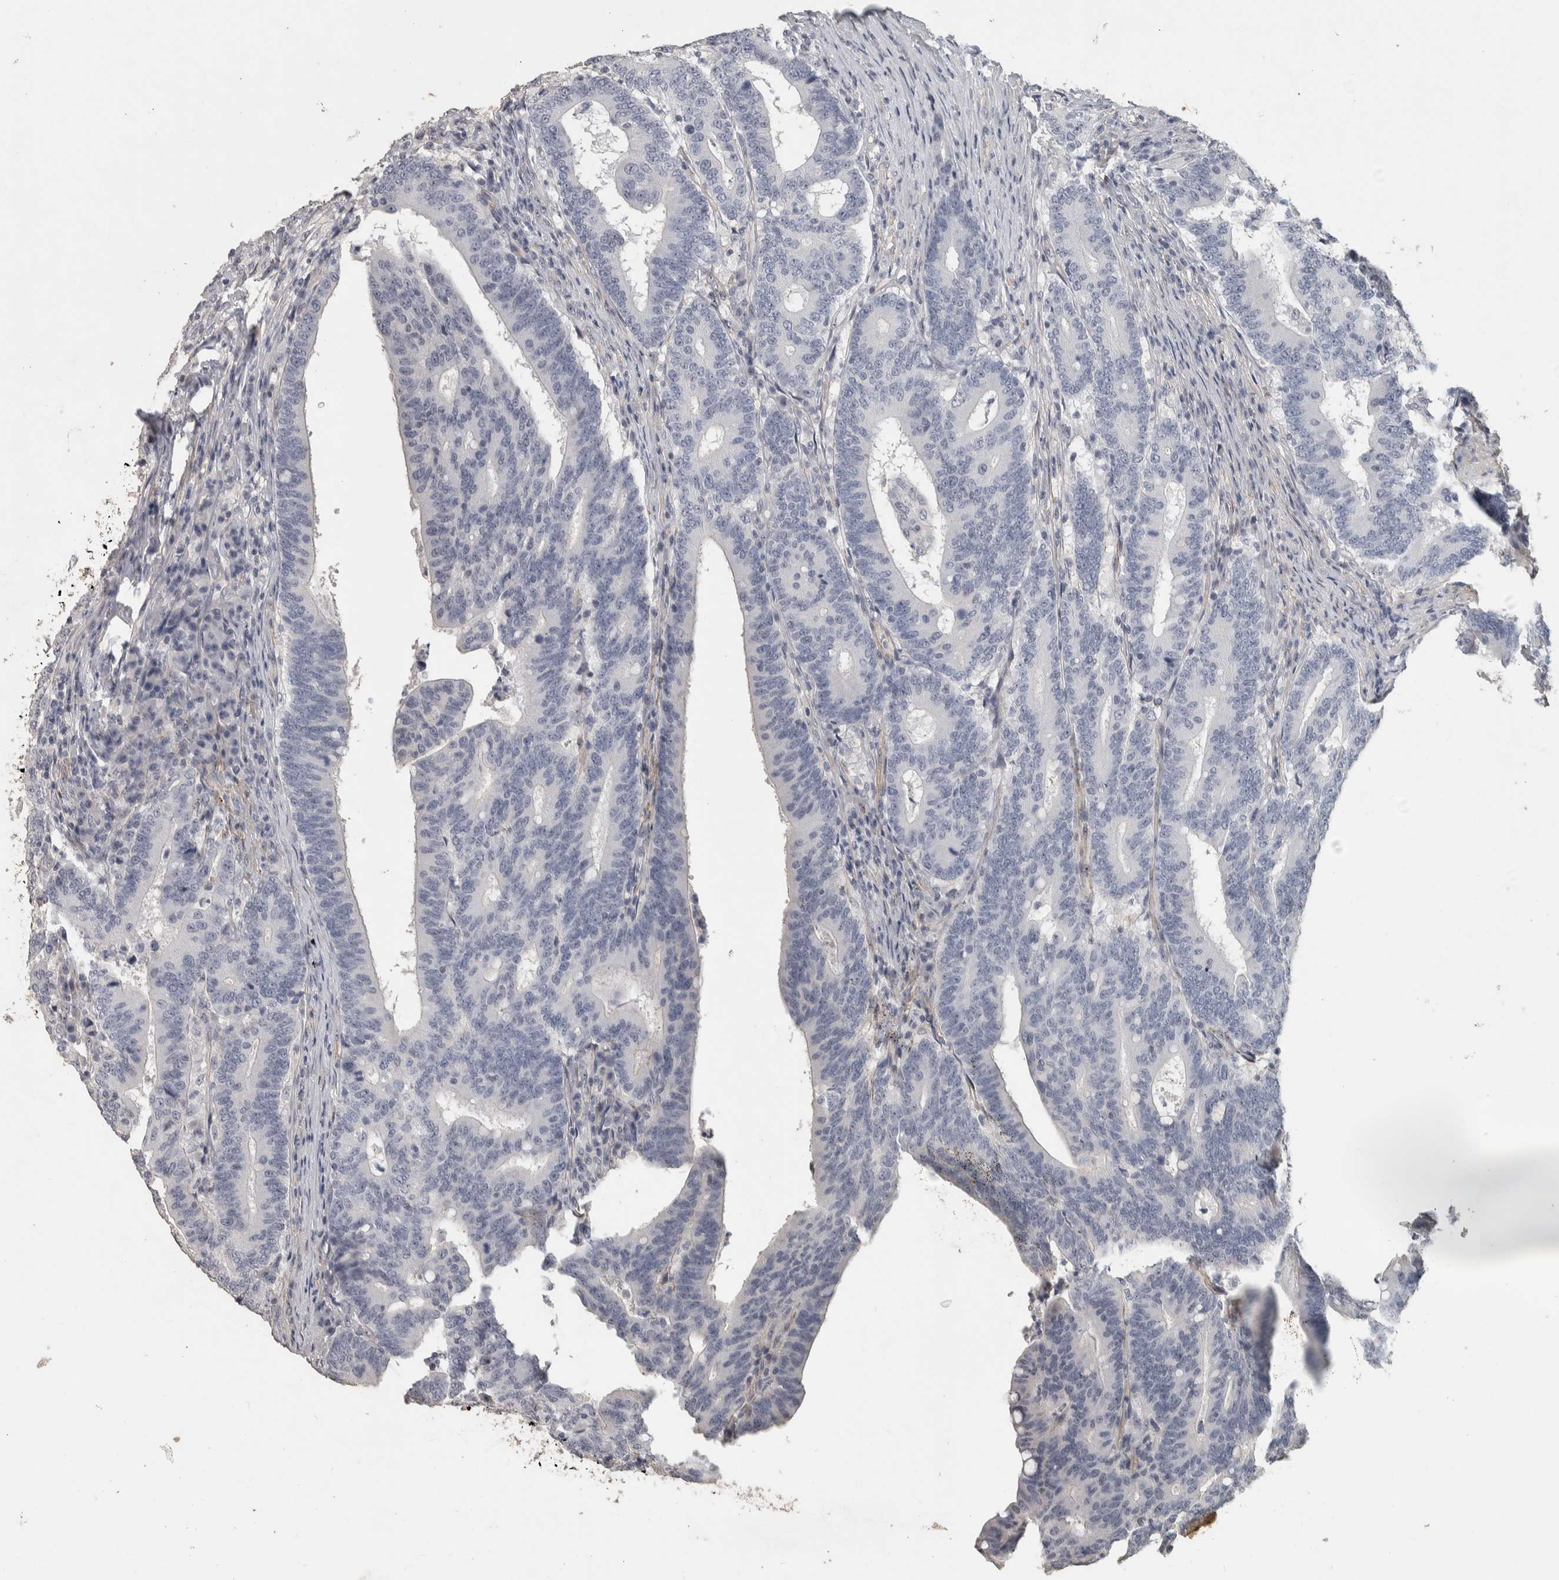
{"staining": {"intensity": "negative", "quantity": "none", "location": "none"}, "tissue": "colorectal cancer", "cell_type": "Tumor cells", "image_type": "cancer", "snomed": [{"axis": "morphology", "description": "Adenocarcinoma, NOS"}, {"axis": "topography", "description": "Colon"}], "caption": "Colorectal cancer (adenocarcinoma) stained for a protein using immunohistochemistry (IHC) displays no expression tumor cells.", "gene": "DCAF10", "patient": {"sex": "female", "age": 66}}